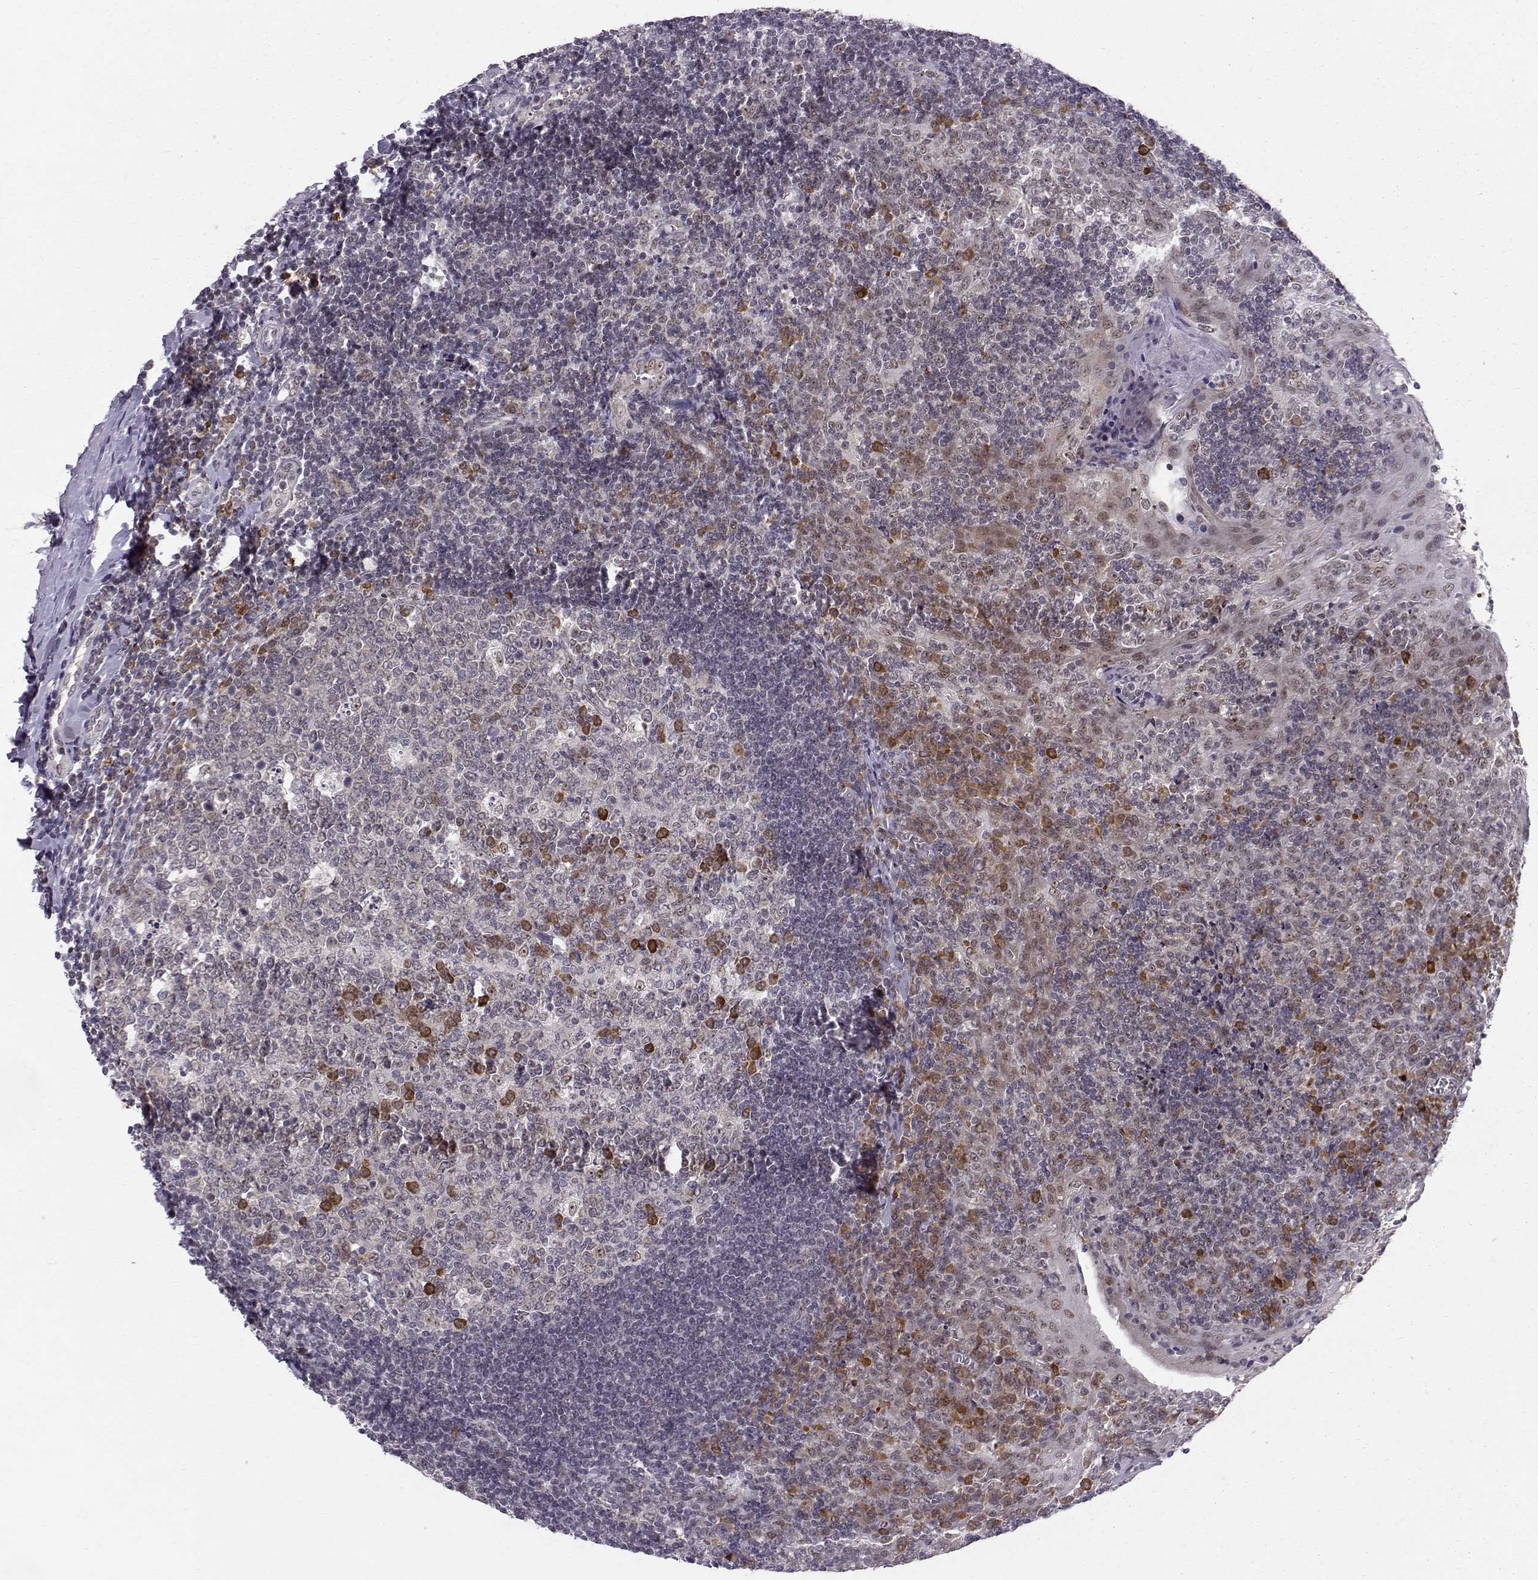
{"staining": {"intensity": "strong", "quantity": "<25%", "location": "nuclear"}, "tissue": "tonsil", "cell_type": "Germinal center cells", "image_type": "normal", "snomed": [{"axis": "morphology", "description": "Normal tissue, NOS"}, {"axis": "topography", "description": "Tonsil"}], "caption": "Tonsil stained with DAB immunohistochemistry displays medium levels of strong nuclear expression in about <25% of germinal center cells.", "gene": "RPP38", "patient": {"sex": "female", "age": 12}}